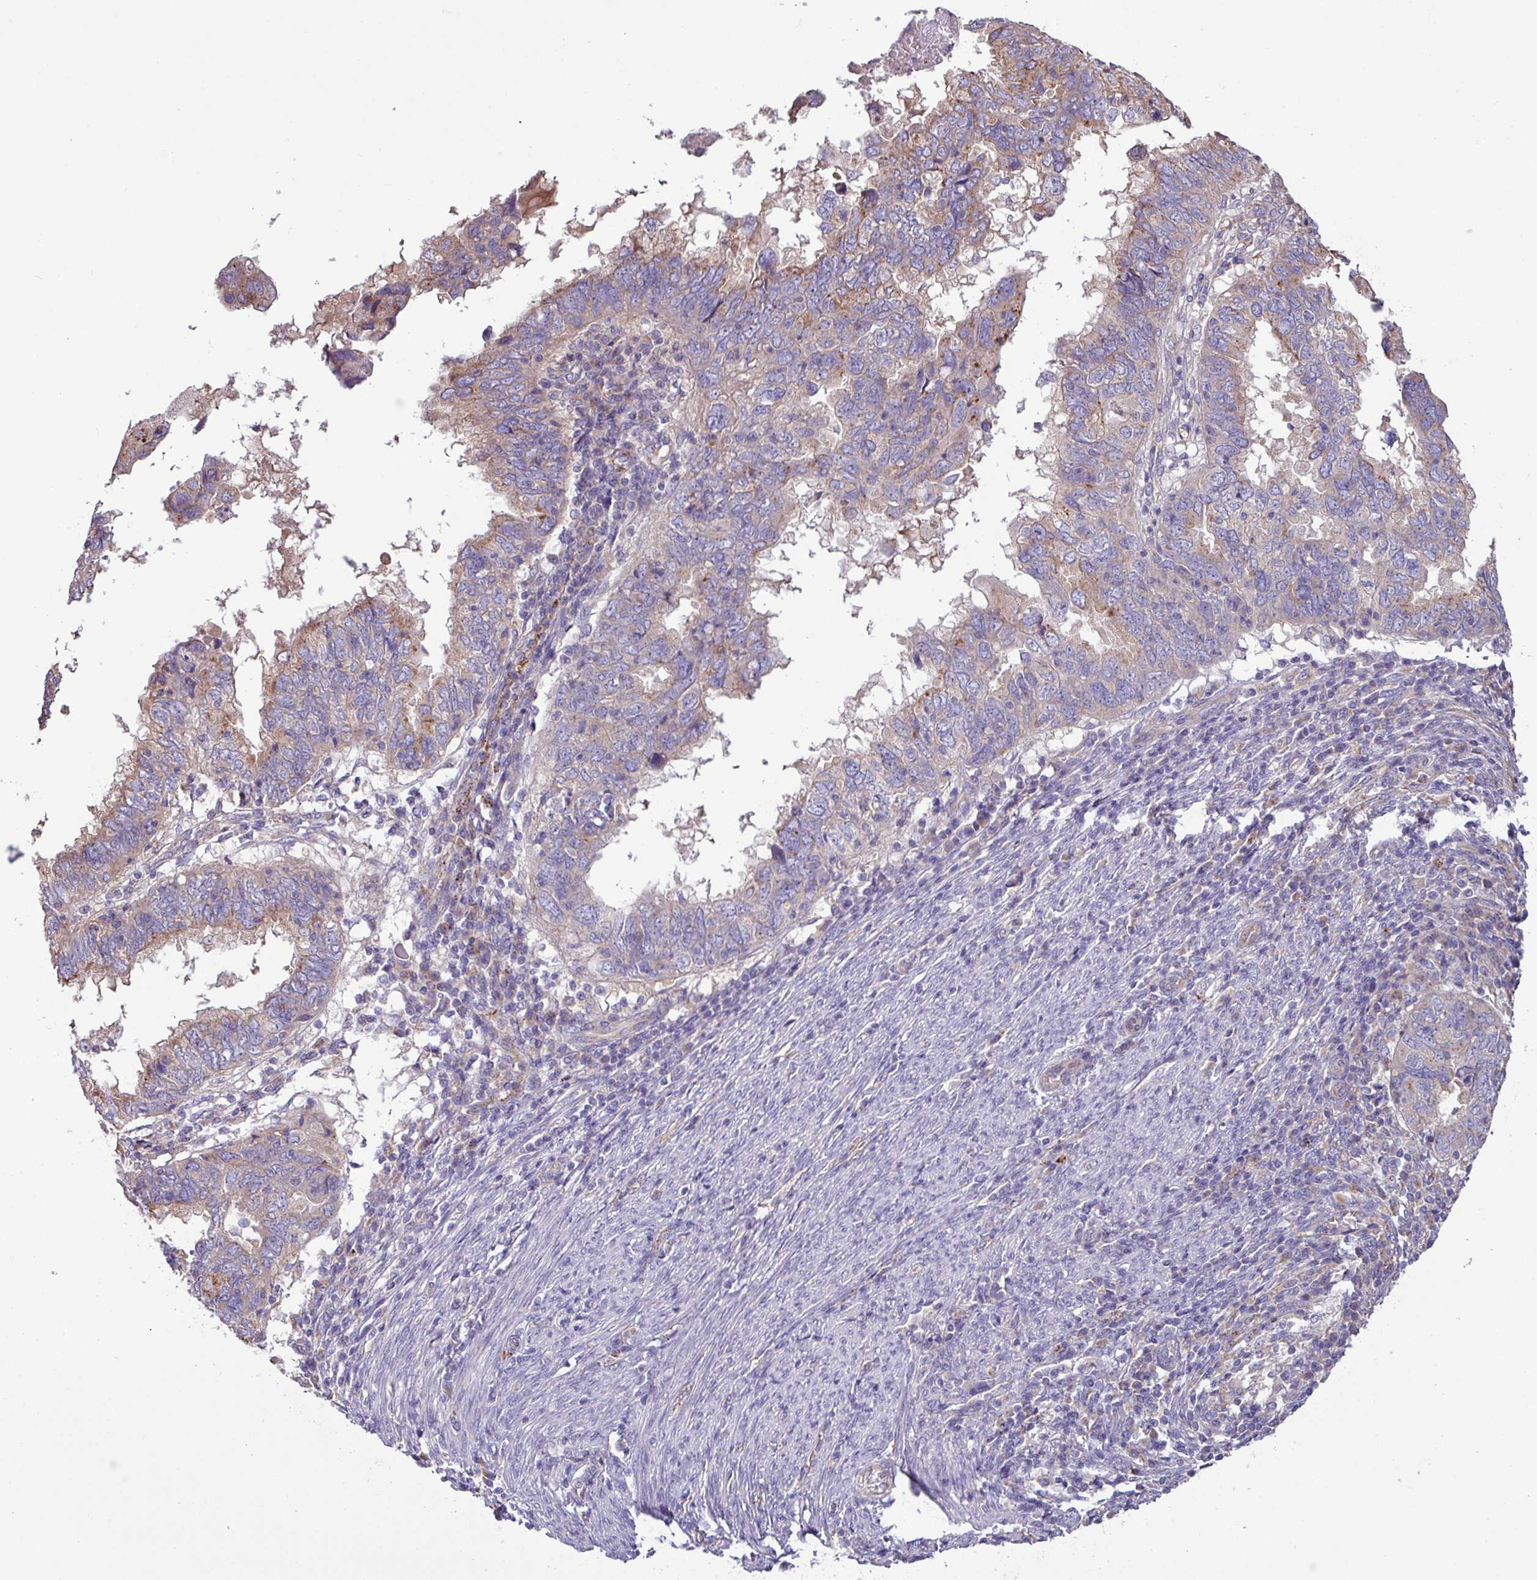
{"staining": {"intensity": "weak", "quantity": "25%-75%", "location": "cytoplasmic/membranous"}, "tissue": "endometrial cancer", "cell_type": "Tumor cells", "image_type": "cancer", "snomed": [{"axis": "morphology", "description": "Adenocarcinoma, NOS"}, {"axis": "topography", "description": "Uterus"}], "caption": "Immunohistochemical staining of human adenocarcinoma (endometrial) displays low levels of weak cytoplasmic/membranous protein staining in approximately 25%-75% of tumor cells.", "gene": "PPM1J", "patient": {"sex": "female", "age": 77}}